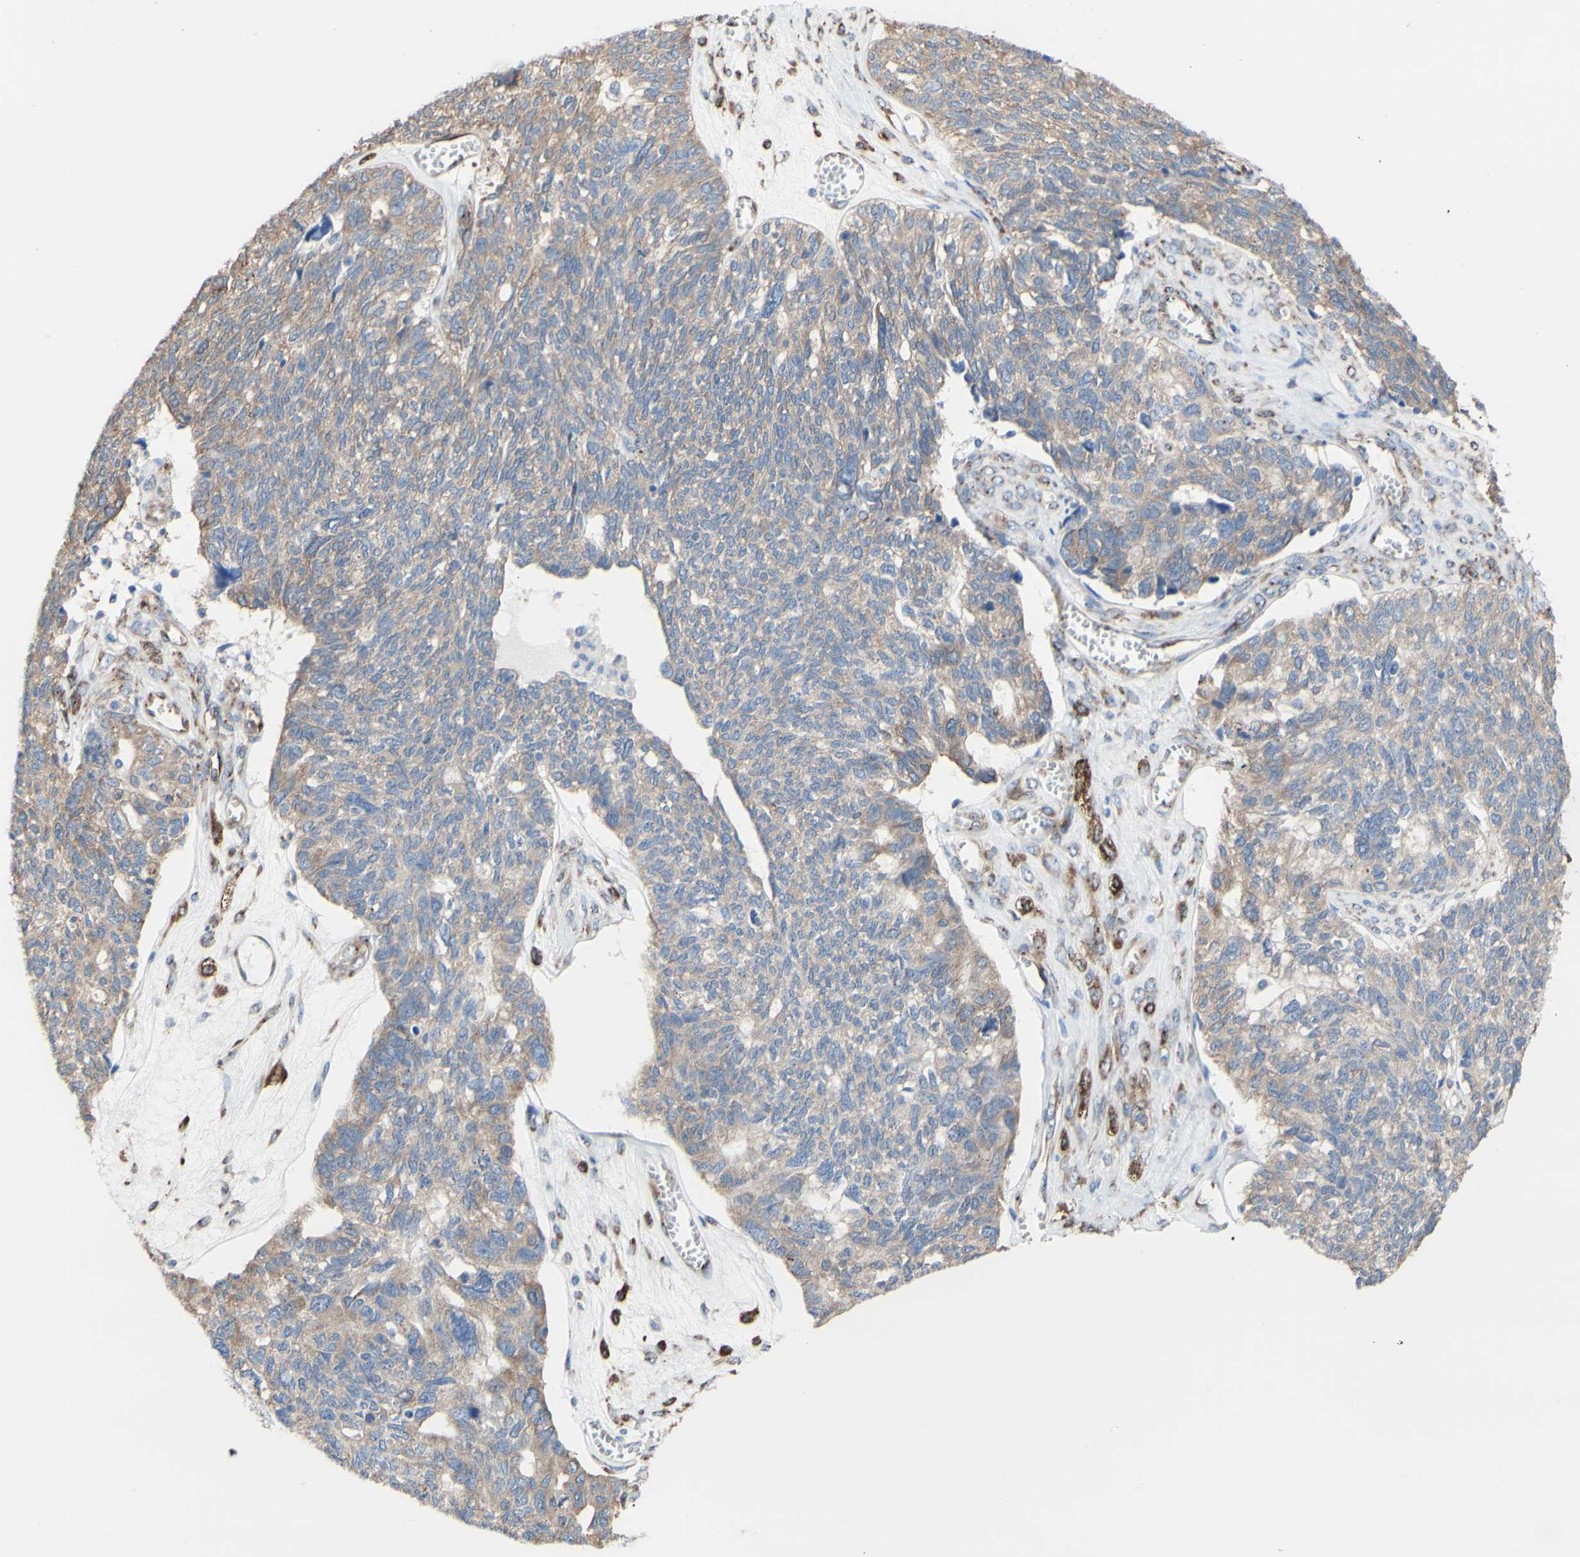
{"staining": {"intensity": "moderate", "quantity": ">75%", "location": "cytoplasmic/membranous"}, "tissue": "ovarian cancer", "cell_type": "Tumor cells", "image_type": "cancer", "snomed": [{"axis": "morphology", "description": "Cystadenocarcinoma, serous, NOS"}, {"axis": "topography", "description": "Ovary"}], "caption": "This is a photomicrograph of immunohistochemistry staining of ovarian serous cystadenocarcinoma, which shows moderate positivity in the cytoplasmic/membranous of tumor cells.", "gene": "LRIG3", "patient": {"sex": "female", "age": 79}}